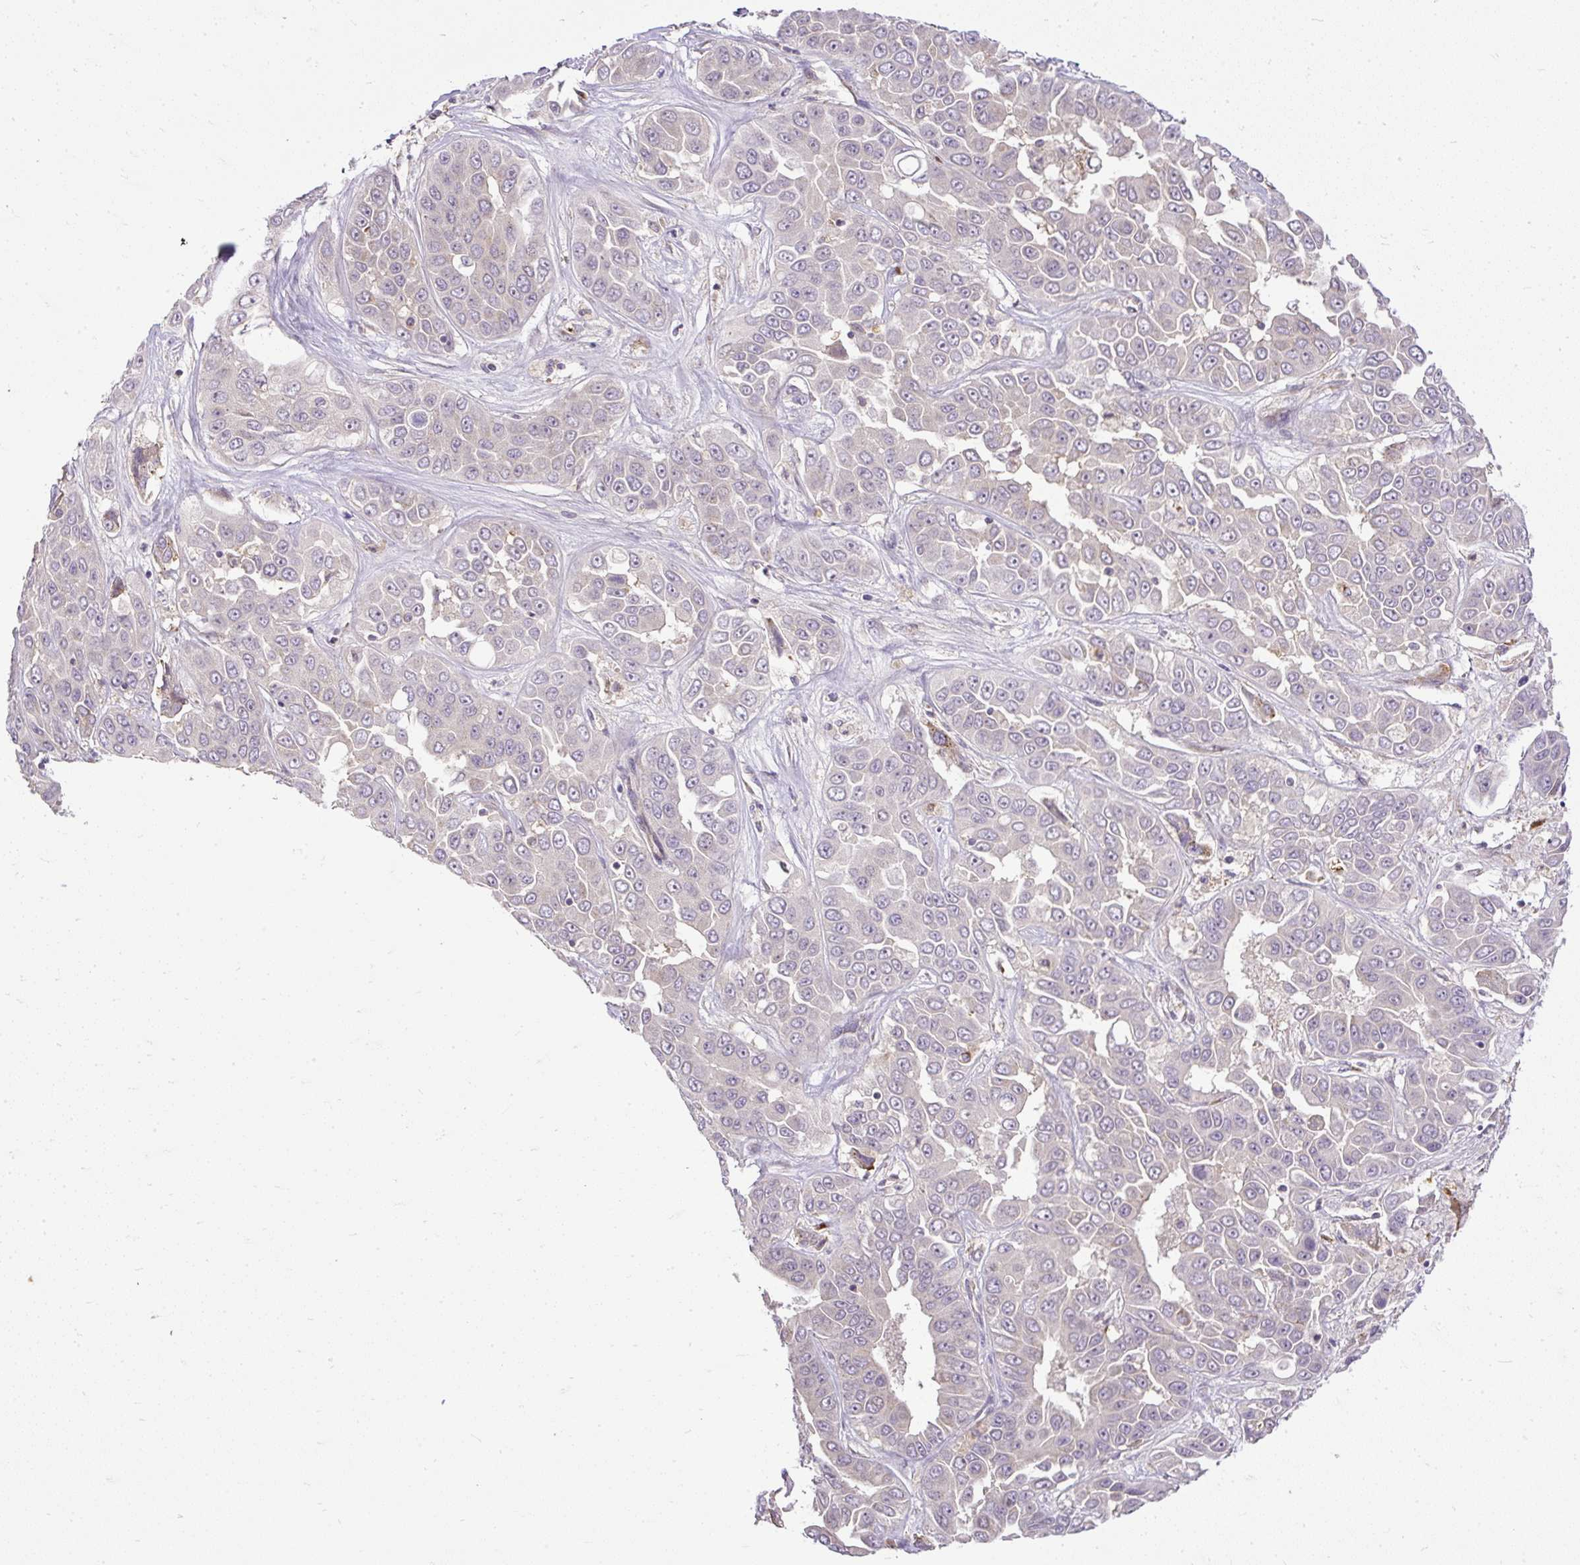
{"staining": {"intensity": "negative", "quantity": "none", "location": "none"}, "tissue": "liver cancer", "cell_type": "Tumor cells", "image_type": "cancer", "snomed": [{"axis": "morphology", "description": "Cholangiocarcinoma"}, {"axis": "topography", "description": "Liver"}], "caption": "Tumor cells show no significant positivity in liver cancer.", "gene": "SMC4", "patient": {"sex": "female", "age": 52}}